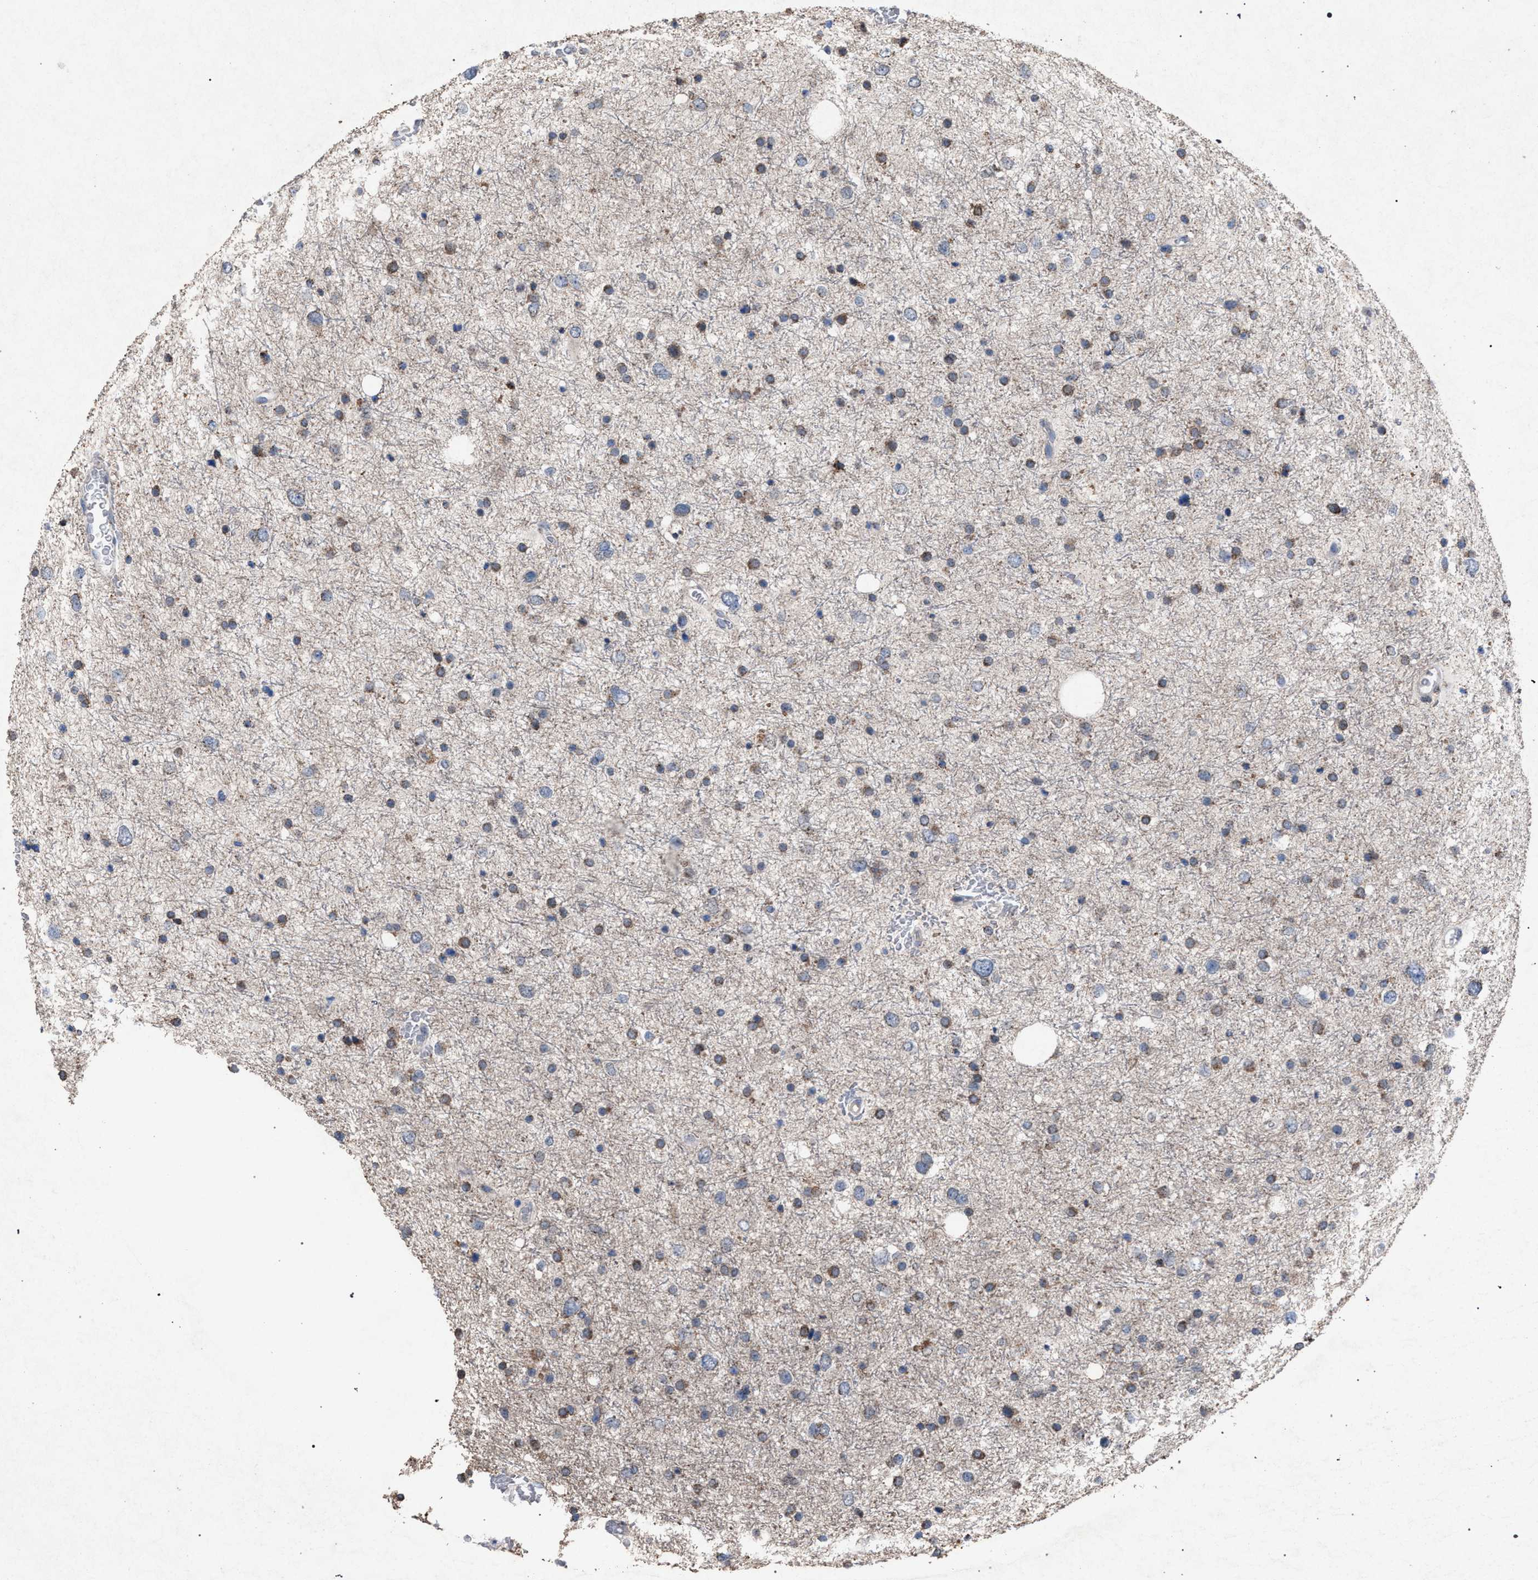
{"staining": {"intensity": "weak", "quantity": ">75%", "location": "cytoplasmic/membranous"}, "tissue": "glioma", "cell_type": "Tumor cells", "image_type": "cancer", "snomed": [{"axis": "morphology", "description": "Glioma, malignant, Low grade"}, {"axis": "topography", "description": "Brain"}], "caption": "Protein staining of malignant glioma (low-grade) tissue exhibits weak cytoplasmic/membranous staining in approximately >75% of tumor cells.", "gene": "HSD17B4", "patient": {"sex": "female", "age": 37}}